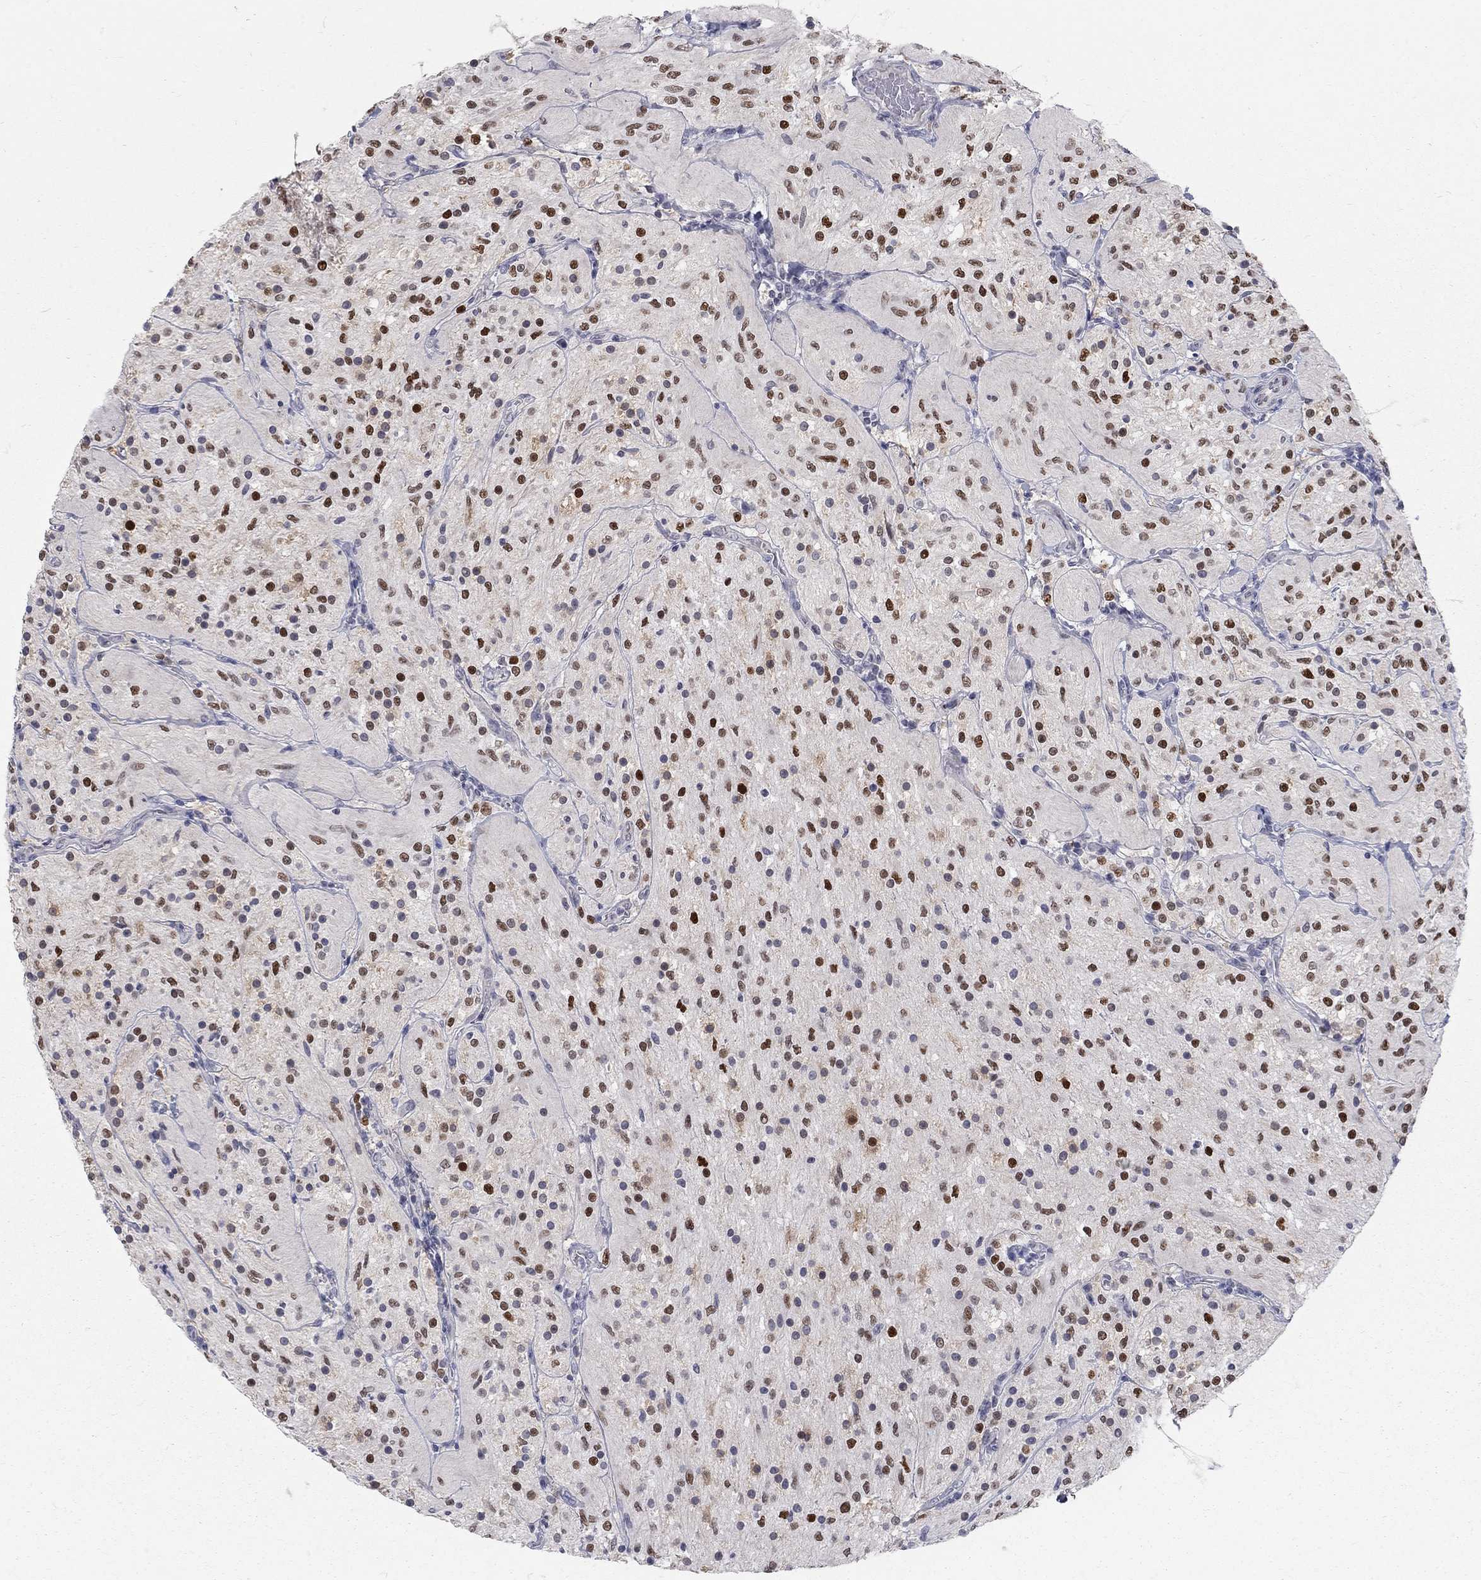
{"staining": {"intensity": "strong", "quantity": "25%-75%", "location": "nuclear"}, "tissue": "glioma", "cell_type": "Tumor cells", "image_type": "cancer", "snomed": [{"axis": "morphology", "description": "Glioma, malignant, Low grade"}, {"axis": "topography", "description": "Brain"}], "caption": "Tumor cells display strong nuclear staining in approximately 25%-75% of cells in low-grade glioma (malignant).", "gene": "GCFC2", "patient": {"sex": "male", "age": 3}}